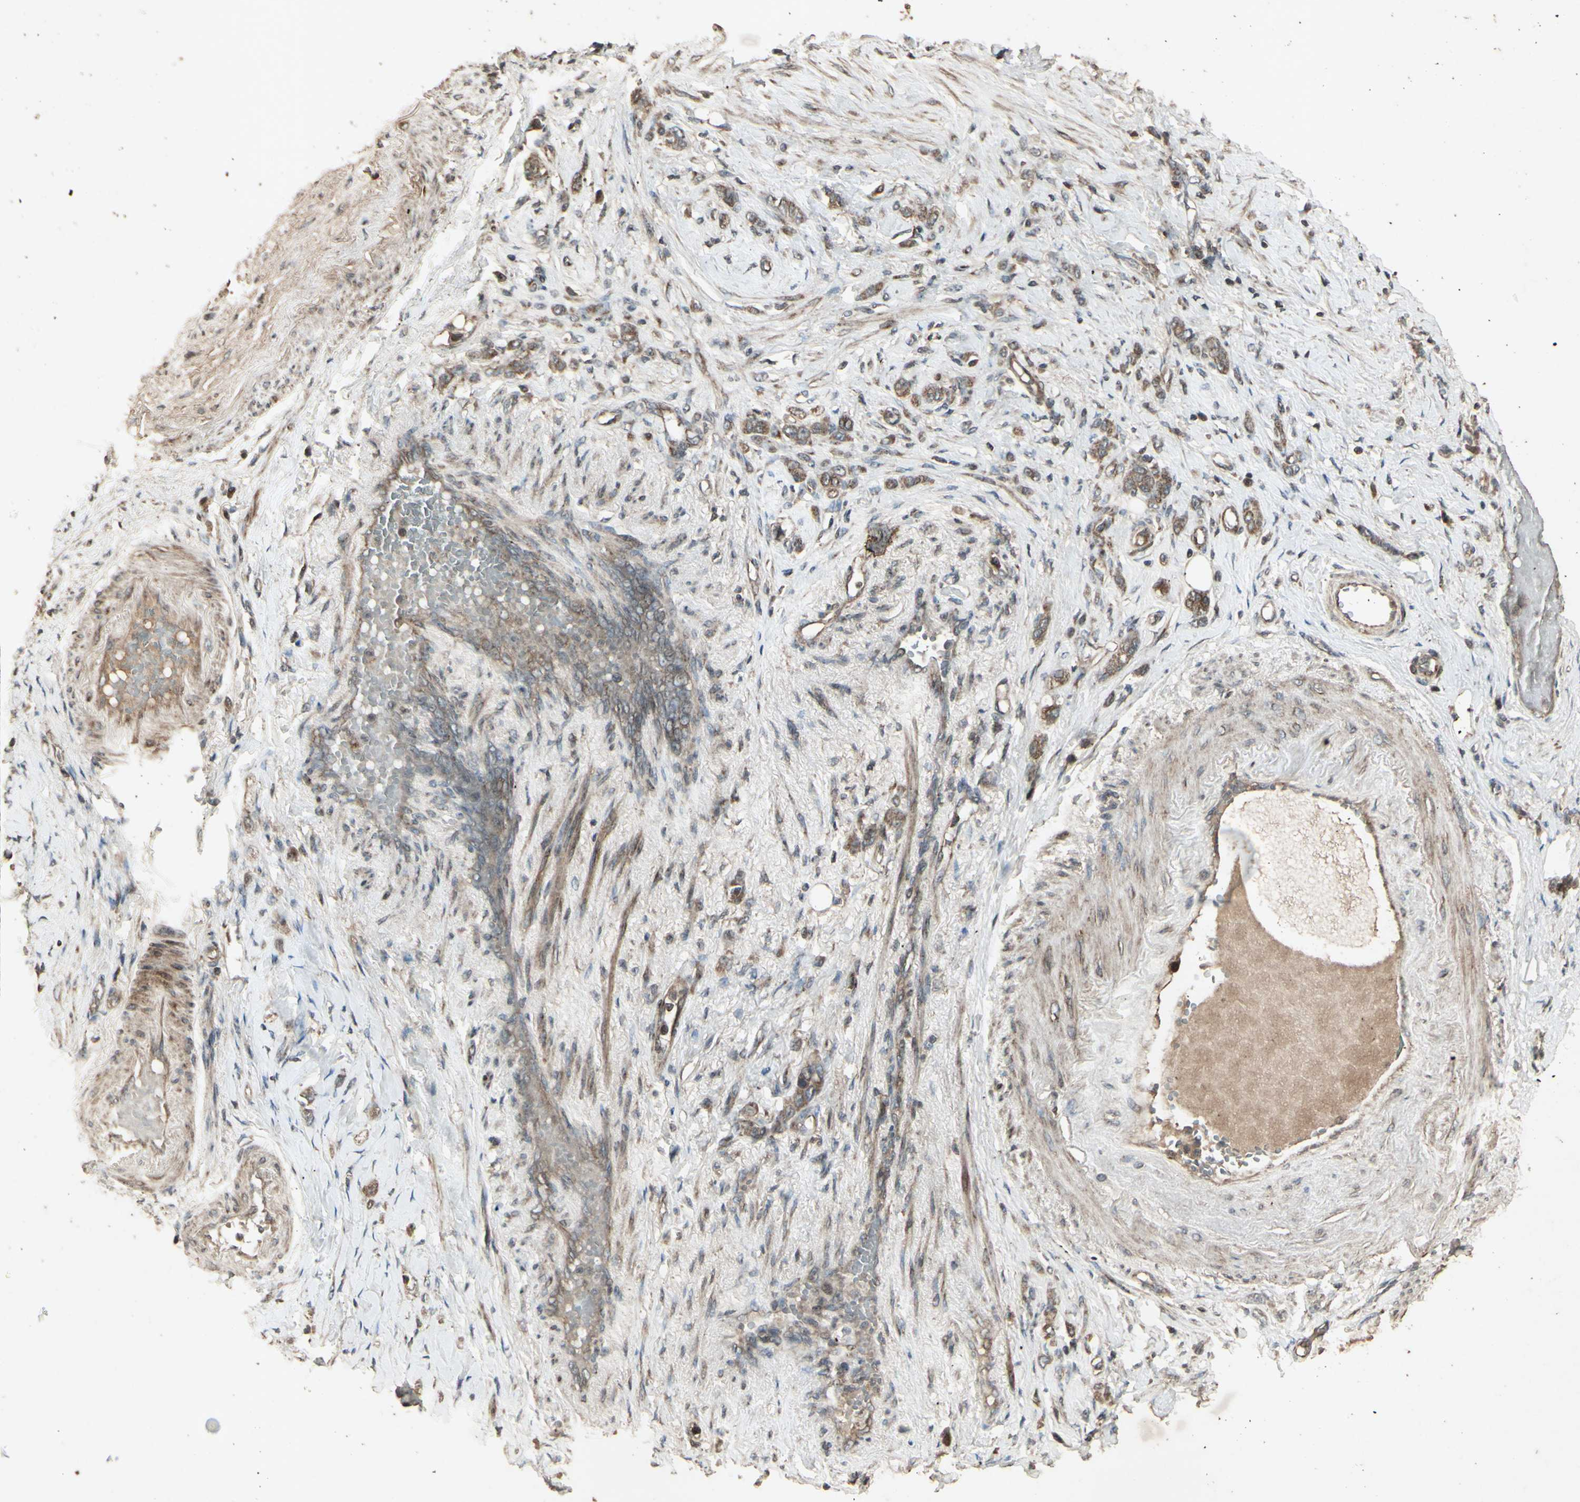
{"staining": {"intensity": "moderate", "quantity": ">75%", "location": "cytoplasmic/membranous"}, "tissue": "stomach cancer", "cell_type": "Tumor cells", "image_type": "cancer", "snomed": [{"axis": "morphology", "description": "Adenocarcinoma, NOS"}, {"axis": "topography", "description": "Stomach"}], "caption": "Protein staining of stomach cancer (adenocarcinoma) tissue shows moderate cytoplasmic/membranous positivity in approximately >75% of tumor cells.", "gene": "AP1G1", "patient": {"sex": "male", "age": 82}}